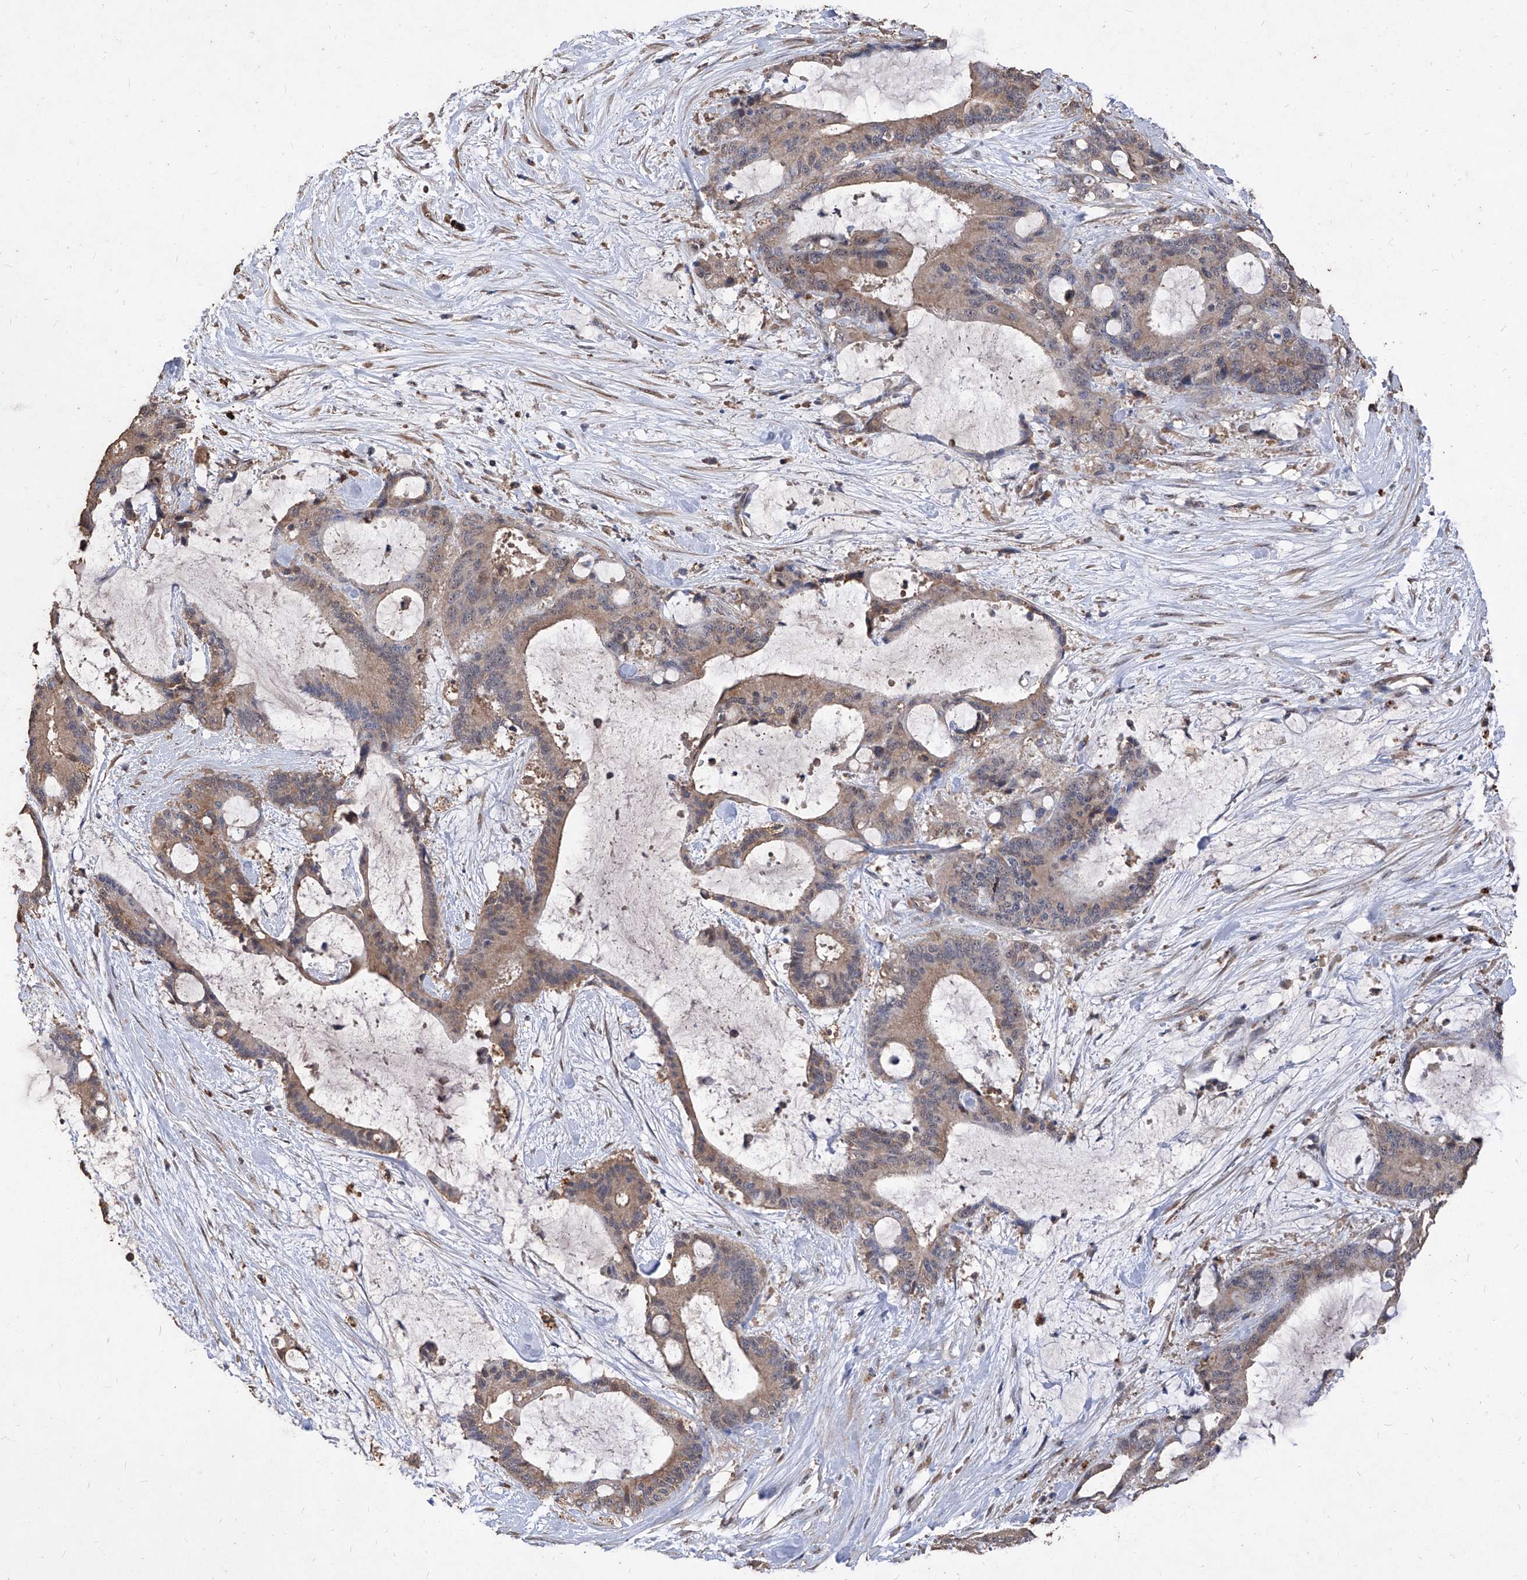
{"staining": {"intensity": "weak", "quantity": ">75%", "location": "cytoplasmic/membranous"}, "tissue": "liver cancer", "cell_type": "Tumor cells", "image_type": "cancer", "snomed": [{"axis": "morphology", "description": "Cholangiocarcinoma"}, {"axis": "topography", "description": "Liver"}], "caption": "The immunohistochemical stain shows weak cytoplasmic/membranous staining in tumor cells of liver cholangiocarcinoma tissue.", "gene": "EML1", "patient": {"sex": "female", "age": 73}}